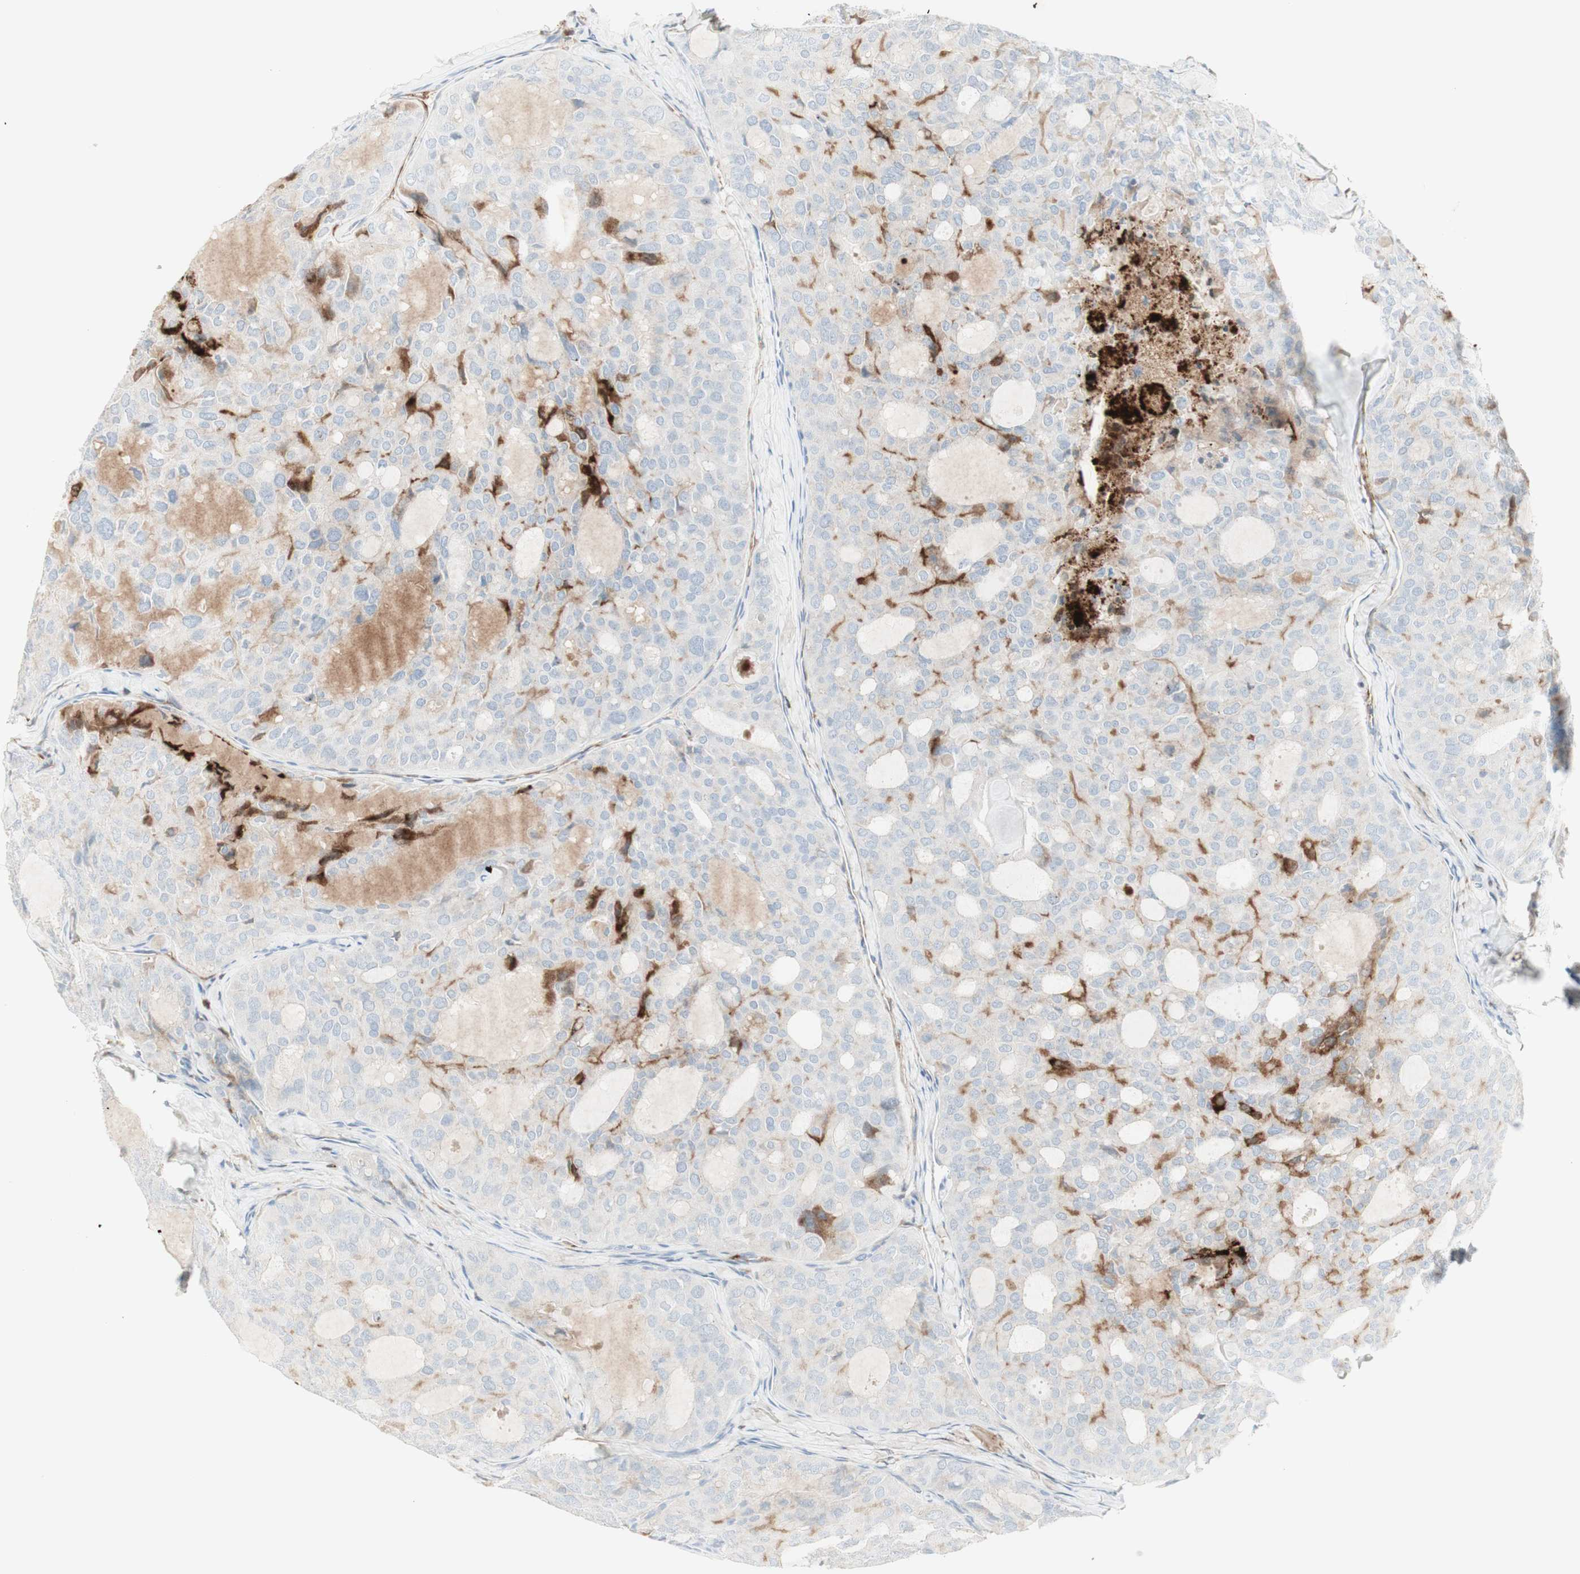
{"staining": {"intensity": "weak", "quantity": "25%-75%", "location": "cytoplasmic/membranous"}, "tissue": "thyroid cancer", "cell_type": "Tumor cells", "image_type": "cancer", "snomed": [{"axis": "morphology", "description": "Follicular adenoma carcinoma, NOS"}, {"axis": "topography", "description": "Thyroid gland"}], "caption": "Immunohistochemistry (IHC) micrograph of follicular adenoma carcinoma (thyroid) stained for a protein (brown), which shows low levels of weak cytoplasmic/membranous staining in approximately 25%-75% of tumor cells.", "gene": "MDK", "patient": {"sex": "male", "age": 75}}